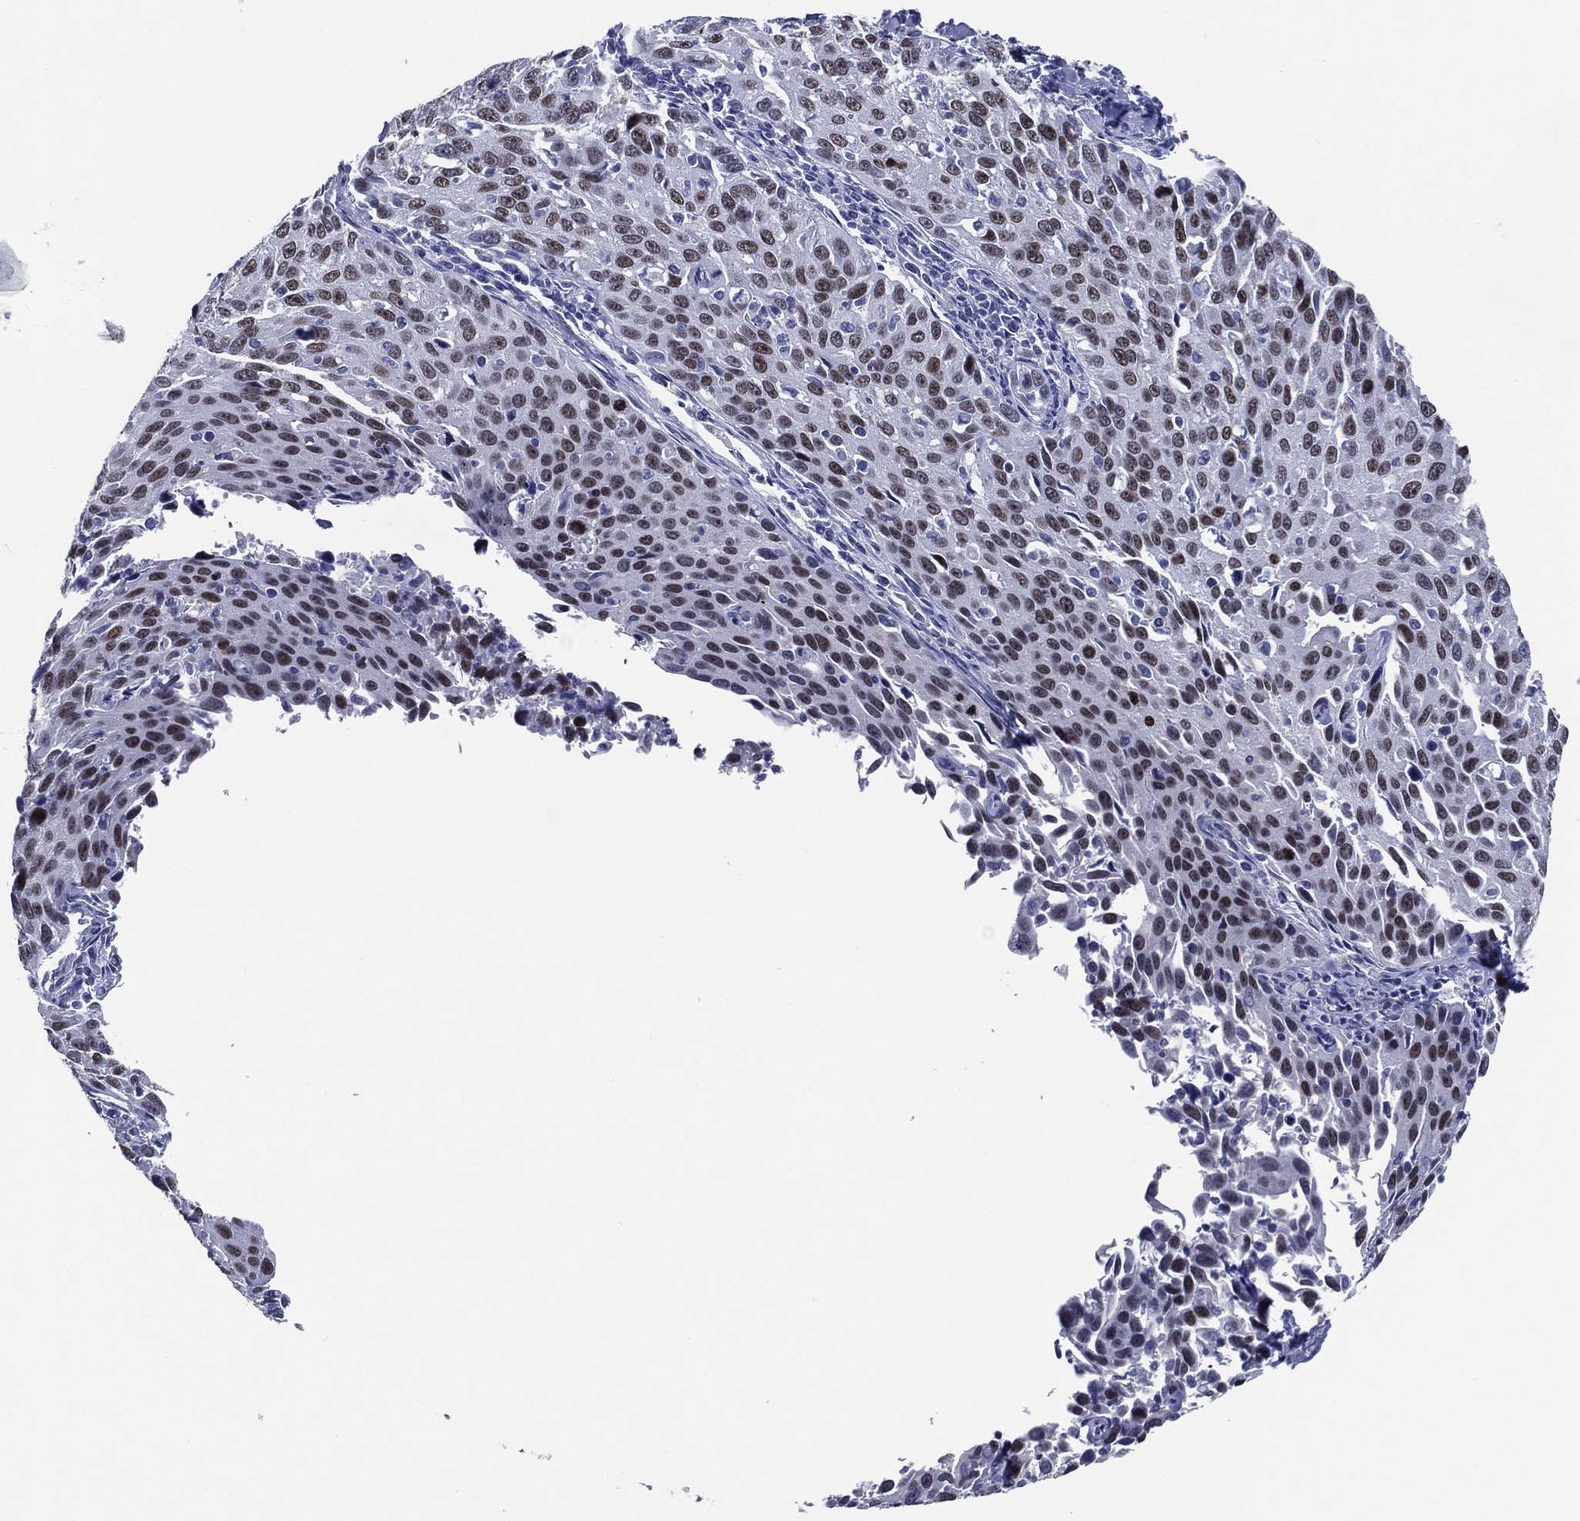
{"staining": {"intensity": "moderate", "quantity": "<25%", "location": "nuclear"}, "tissue": "cervical cancer", "cell_type": "Tumor cells", "image_type": "cancer", "snomed": [{"axis": "morphology", "description": "Squamous cell carcinoma, NOS"}, {"axis": "topography", "description": "Cervix"}], "caption": "This micrograph displays immunohistochemistry (IHC) staining of human squamous cell carcinoma (cervical), with low moderate nuclear staining in approximately <25% of tumor cells.", "gene": "TFAP2A", "patient": {"sex": "female", "age": 26}}